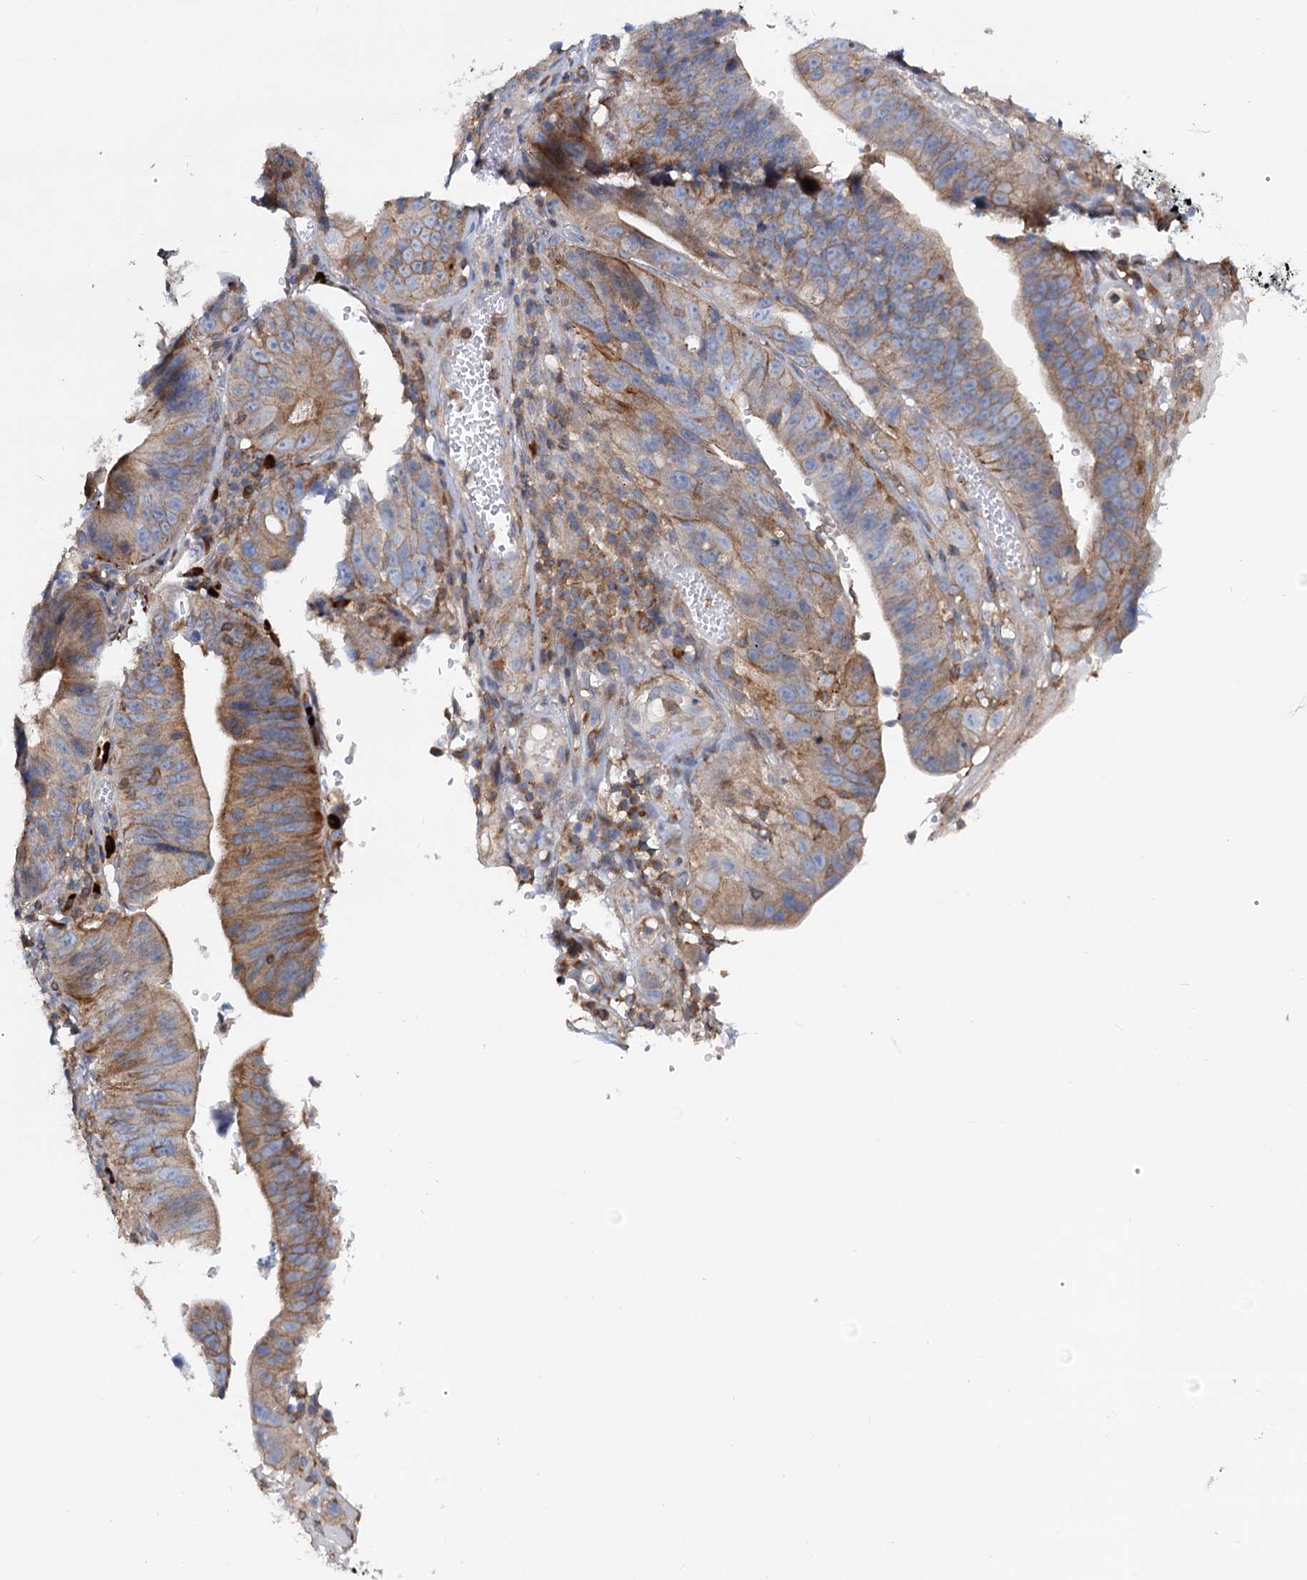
{"staining": {"intensity": "moderate", "quantity": "25%-75%", "location": "cytoplasmic/membranous"}, "tissue": "stomach cancer", "cell_type": "Tumor cells", "image_type": "cancer", "snomed": [{"axis": "morphology", "description": "Adenocarcinoma, NOS"}, {"axis": "topography", "description": "Stomach"}], "caption": "Stomach cancer stained with immunohistochemistry reveals moderate cytoplasmic/membranous staining in approximately 25%-75% of tumor cells.", "gene": "LRCH4", "patient": {"sex": "male", "age": 59}}